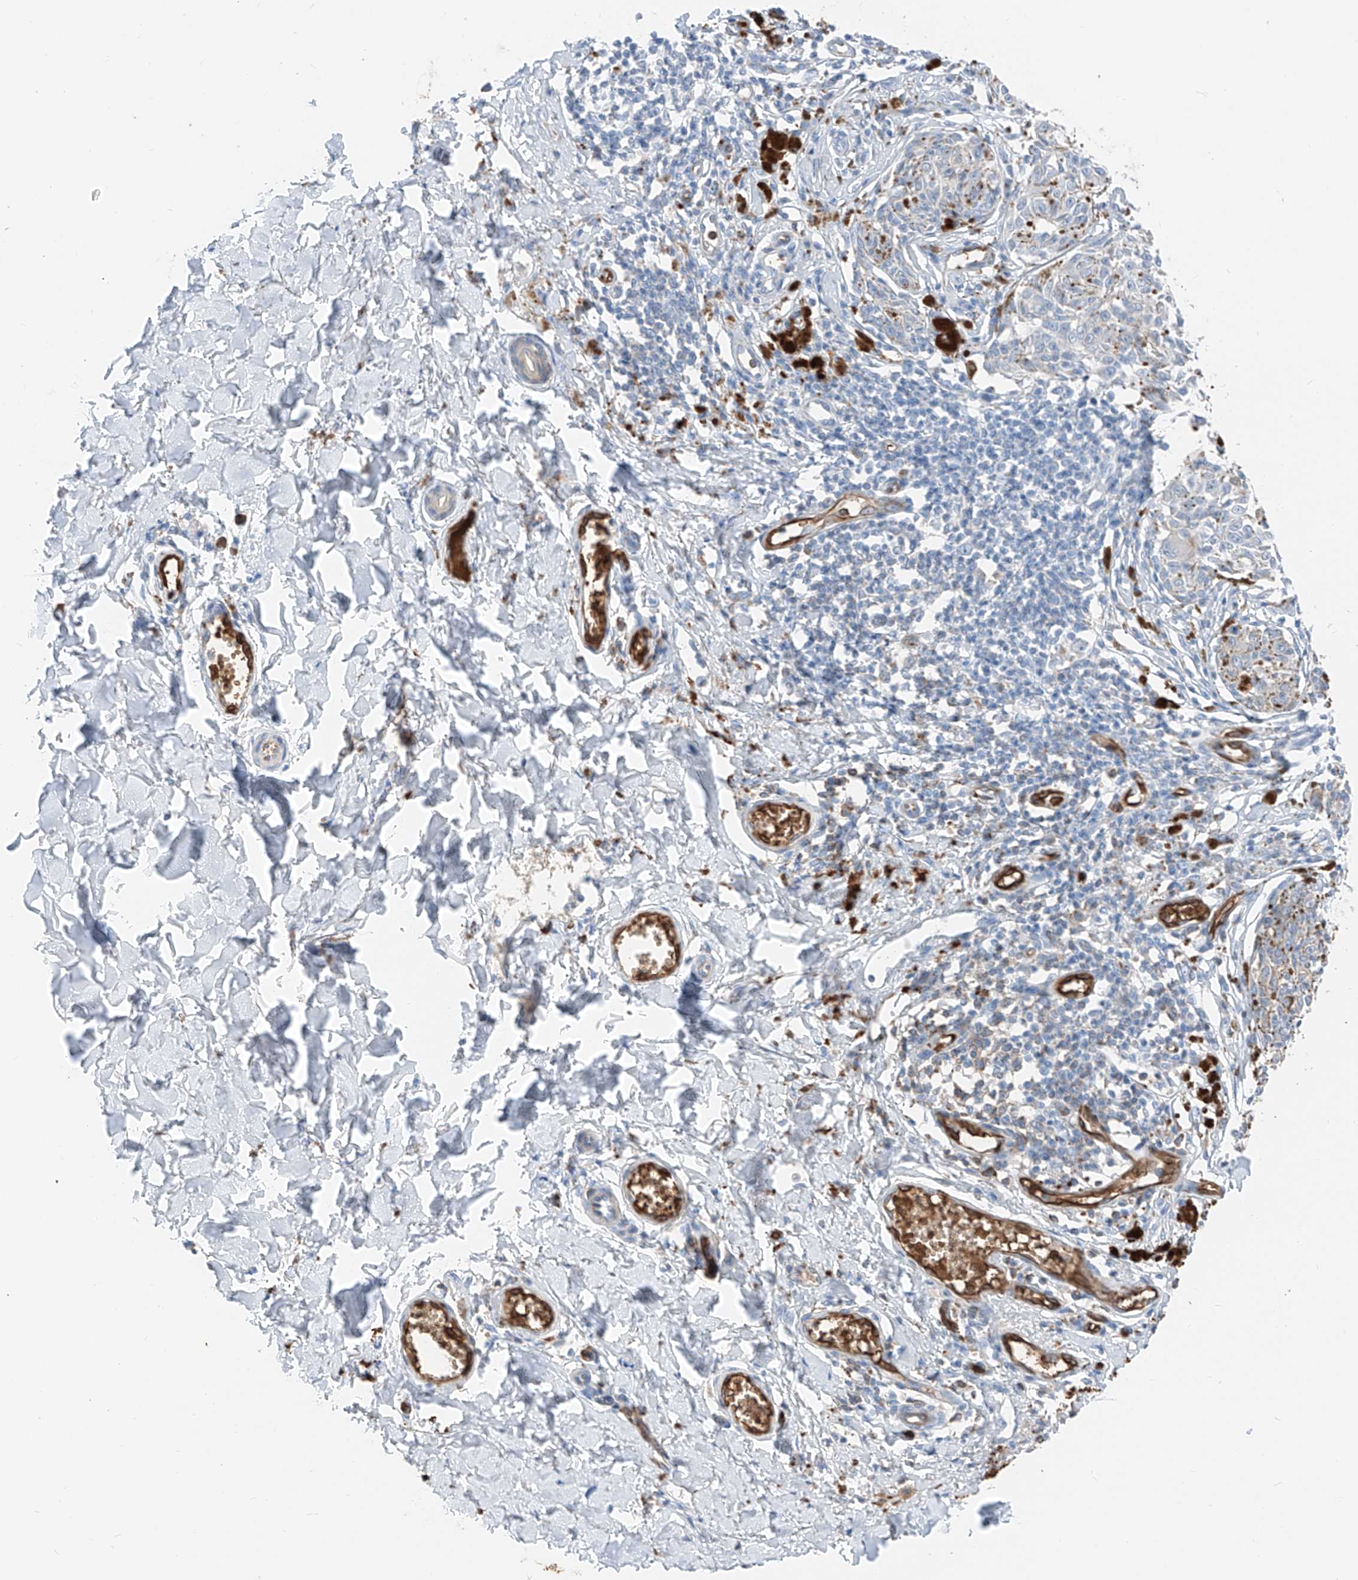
{"staining": {"intensity": "negative", "quantity": "none", "location": "none"}, "tissue": "melanoma", "cell_type": "Tumor cells", "image_type": "cancer", "snomed": [{"axis": "morphology", "description": "Malignant melanoma, NOS"}, {"axis": "topography", "description": "Skin"}], "caption": "A histopathology image of malignant melanoma stained for a protein shows no brown staining in tumor cells.", "gene": "PRSS23", "patient": {"sex": "male", "age": 53}}